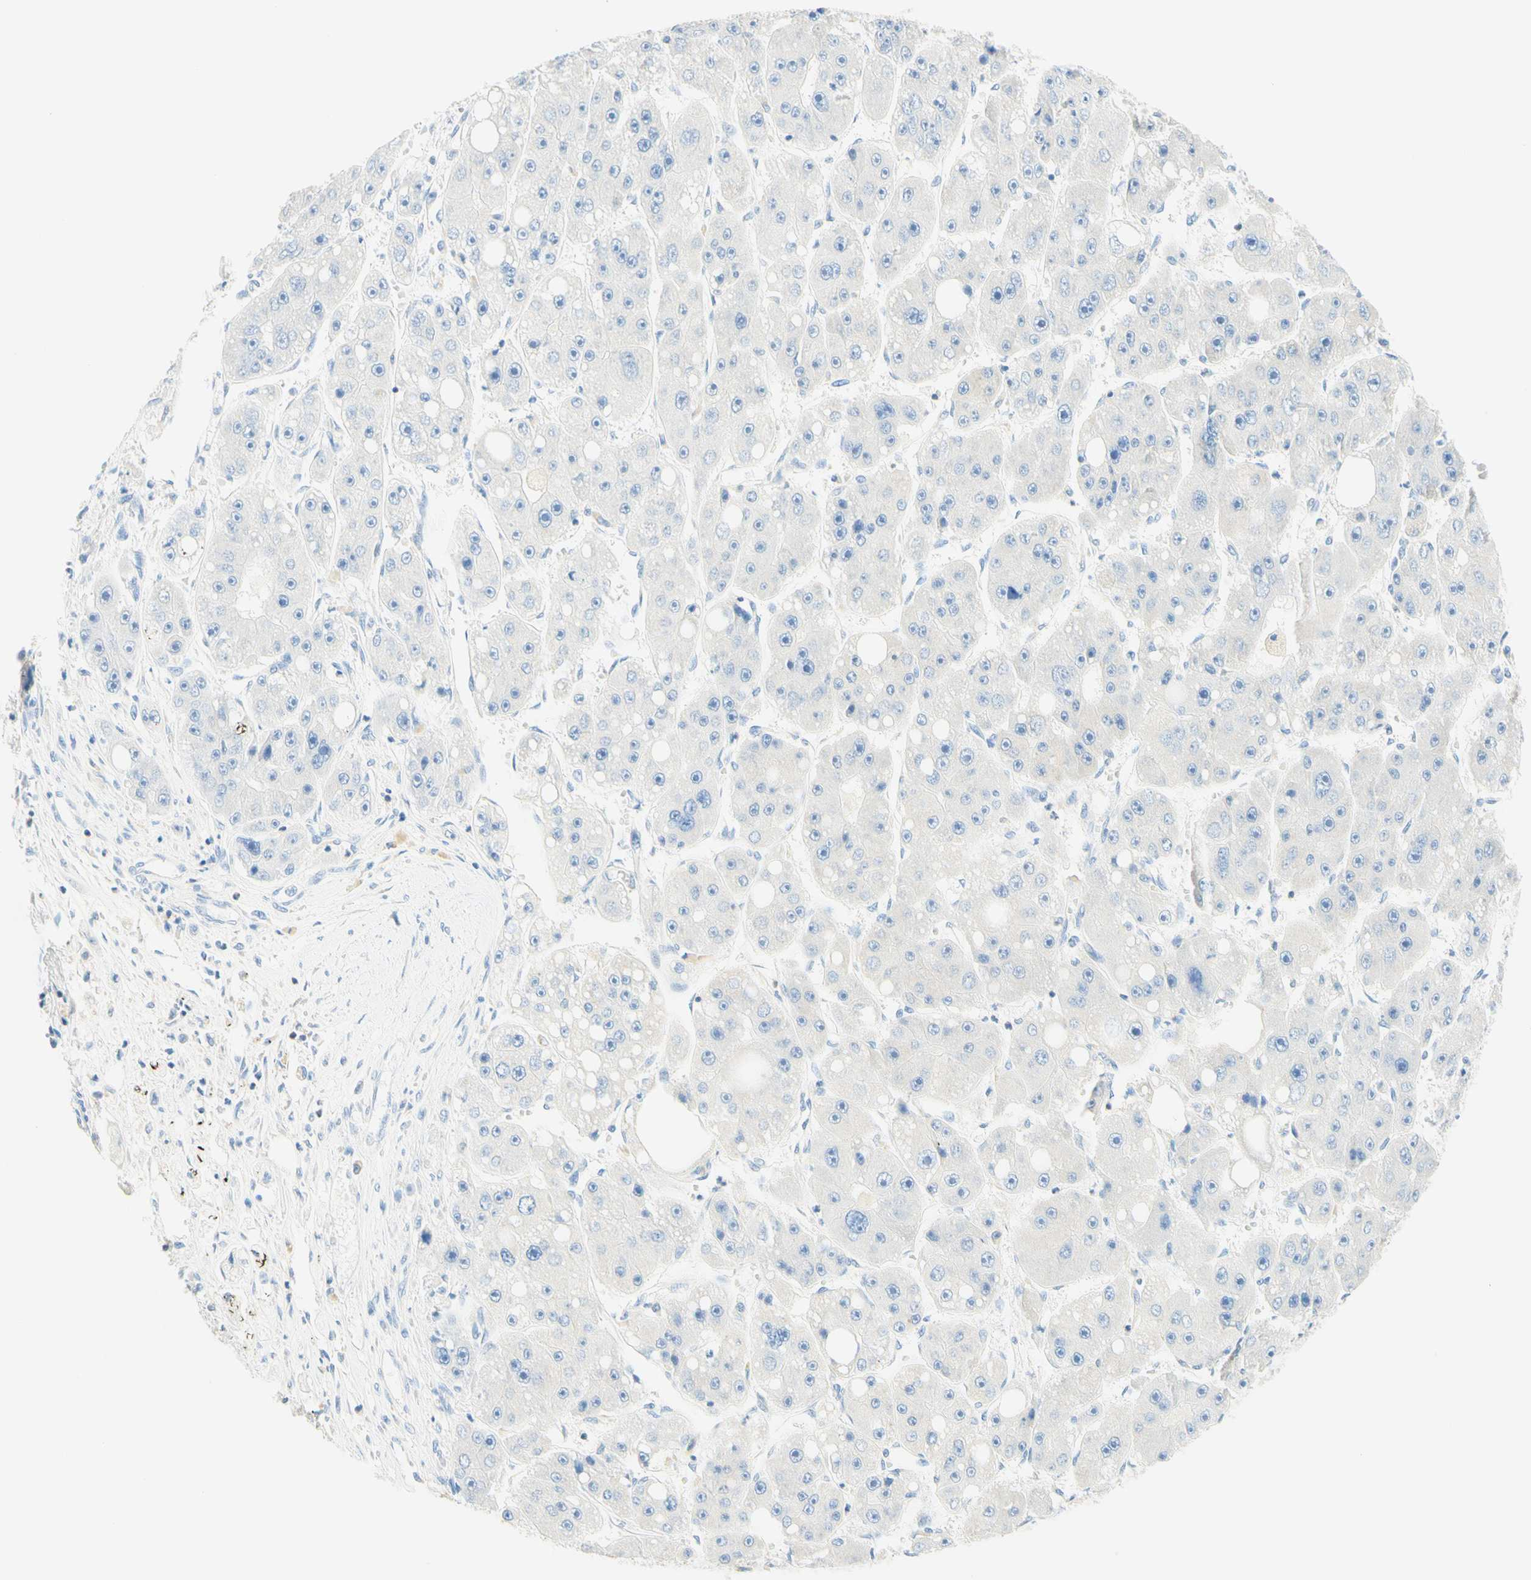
{"staining": {"intensity": "negative", "quantity": "none", "location": "none"}, "tissue": "liver cancer", "cell_type": "Tumor cells", "image_type": "cancer", "snomed": [{"axis": "morphology", "description": "Carcinoma, Hepatocellular, NOS"}, {"axis": "topography", "description": "Liver"}], "caption": "Immunohistochemistry micrograph of neoplastic tissue: human liver cancer stained with DAB reveals no significant protein expression in tumor cells. The staining is performed using DAB brown chromogen with nuclei counter-stained in using hematoxylin.", "gene": "LAT", "patient": {"sex": "female", "age": 61}}